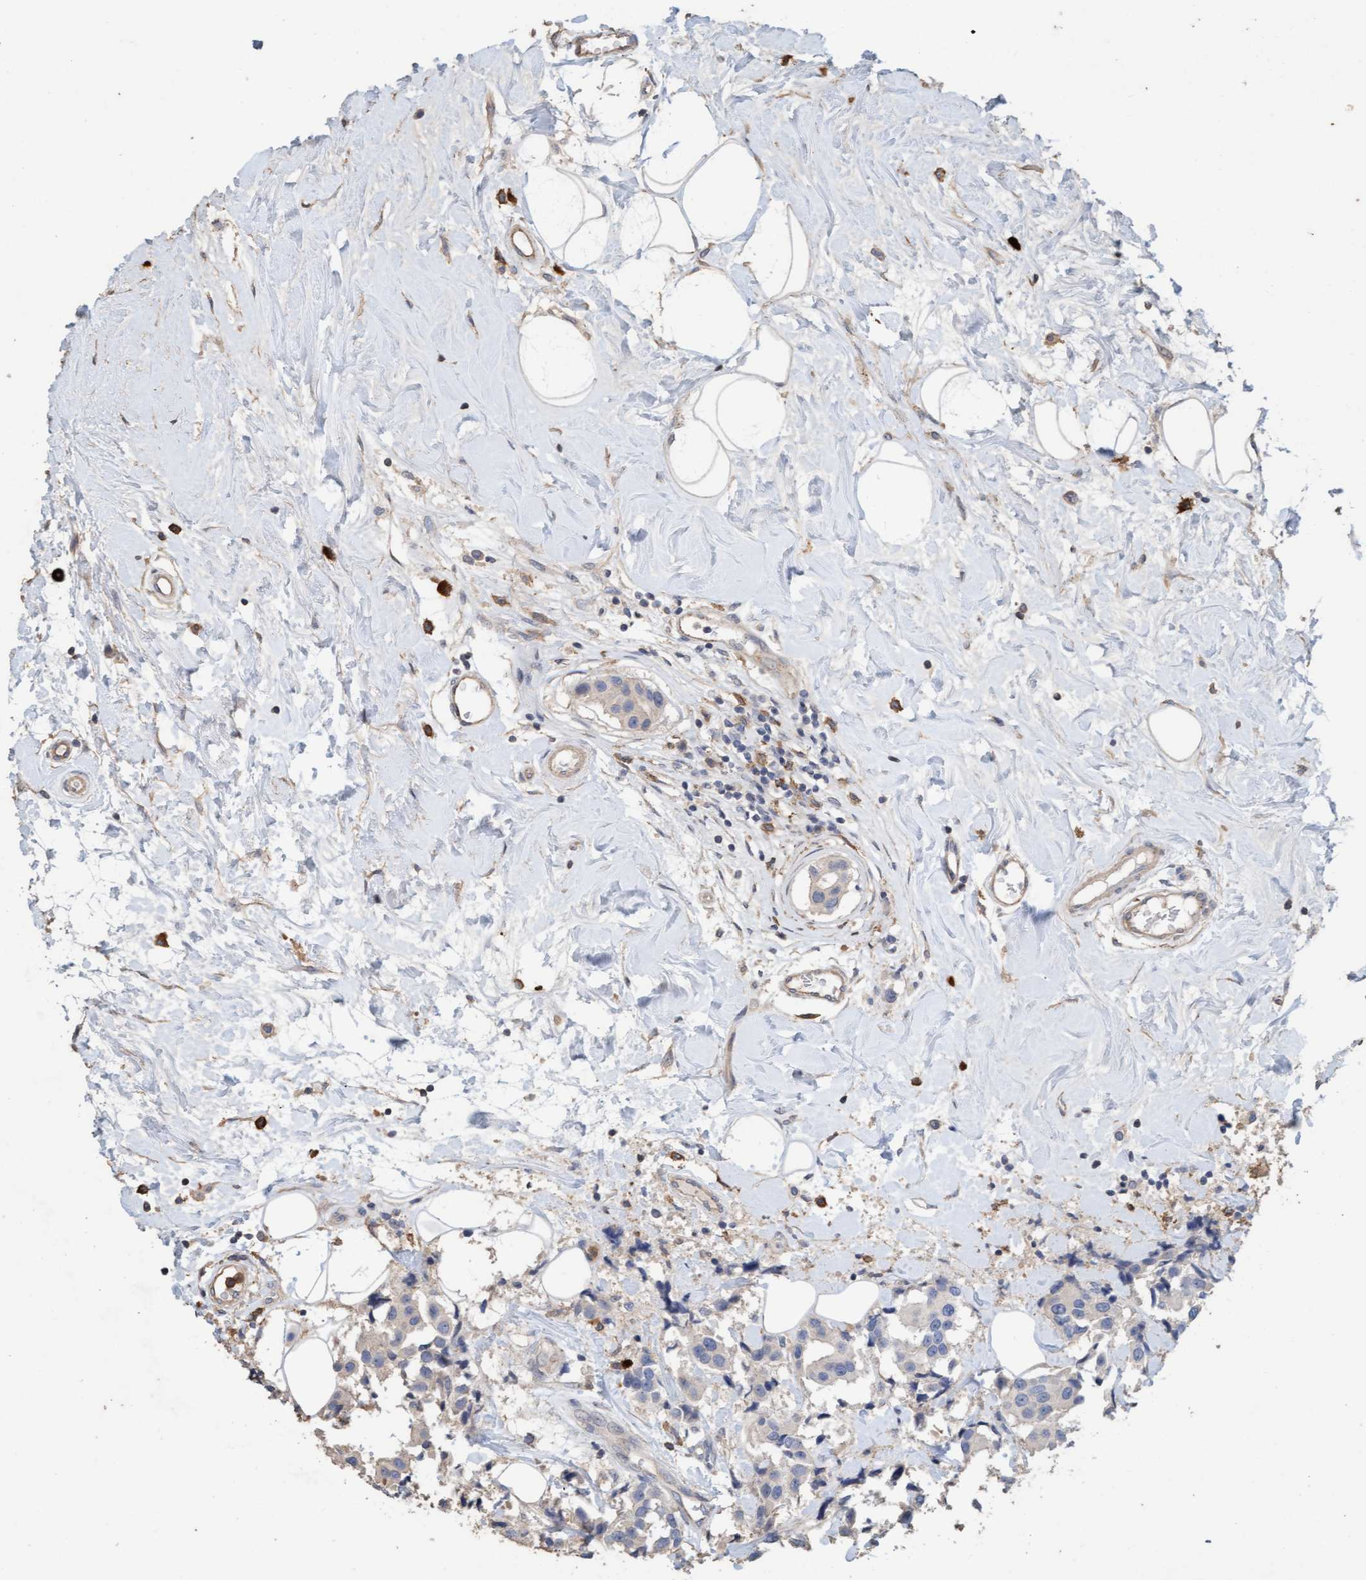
{"staining": {"intensity": "negative", "quantity": "none", "location": "none"}, "tissue": "breast cancer", "cell_type": "Tumor cells", "image_type": "cancer", "snomed": [{"axis": "morphology", "description": "Normal tissue, NOS"}, {"axis": "morphology", "description": "Duct carcinoma"}, {"axis": "topography", "description": "Breast"}], "caption": "DAB (3,3'-diaminobenzidine) immunohistochemical staining of breast infiltrating ductal carcinoma displays no significant expression in tumor cells.", "gene": "LONRF1", "patient": {"sex": "female", "age": 39}}